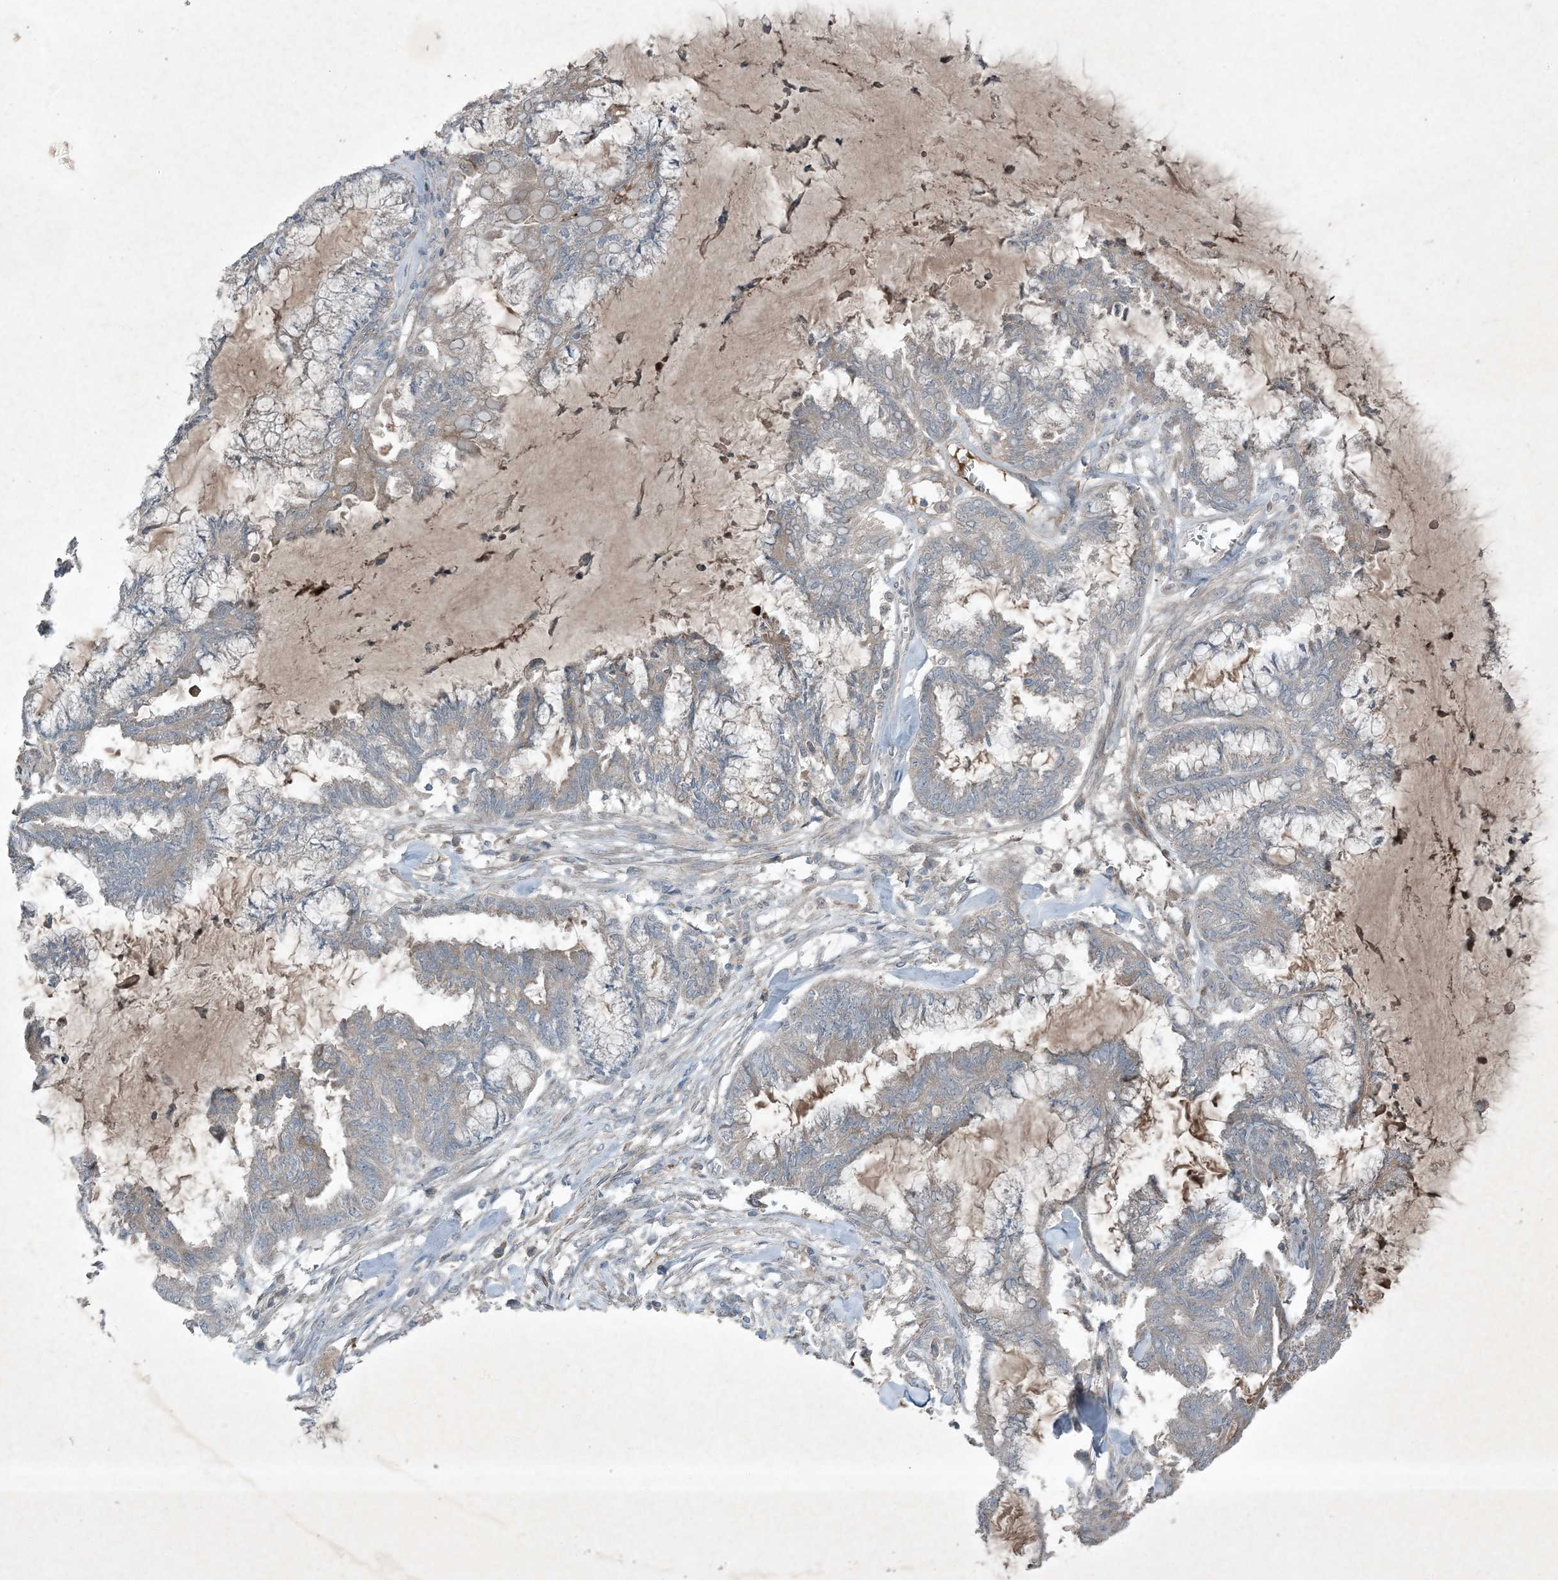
{"staining": {"intensity": "negative", "quantity": "none", "location": "none"}, "tissue": "endometrial cancer", "cell_type": "Tumor cells", "image_type": "cancer", "snomed": [{"axis": "morphology", "description": "Adenocarcinoma, NOS"}, {"axis": "topography", "description": "Endometrium"}], "caption": "An immunohistochemistry micrograph of endometrial cancer (adenocarcinoma) is shown. There is no staining in tumor cells of endometrial cancer (adenocarcinoma). (DAB immunohistochemistry (IHC), high magnification).", "gene": "MDN1", "patient": {"sex": "female", "age": 86}}